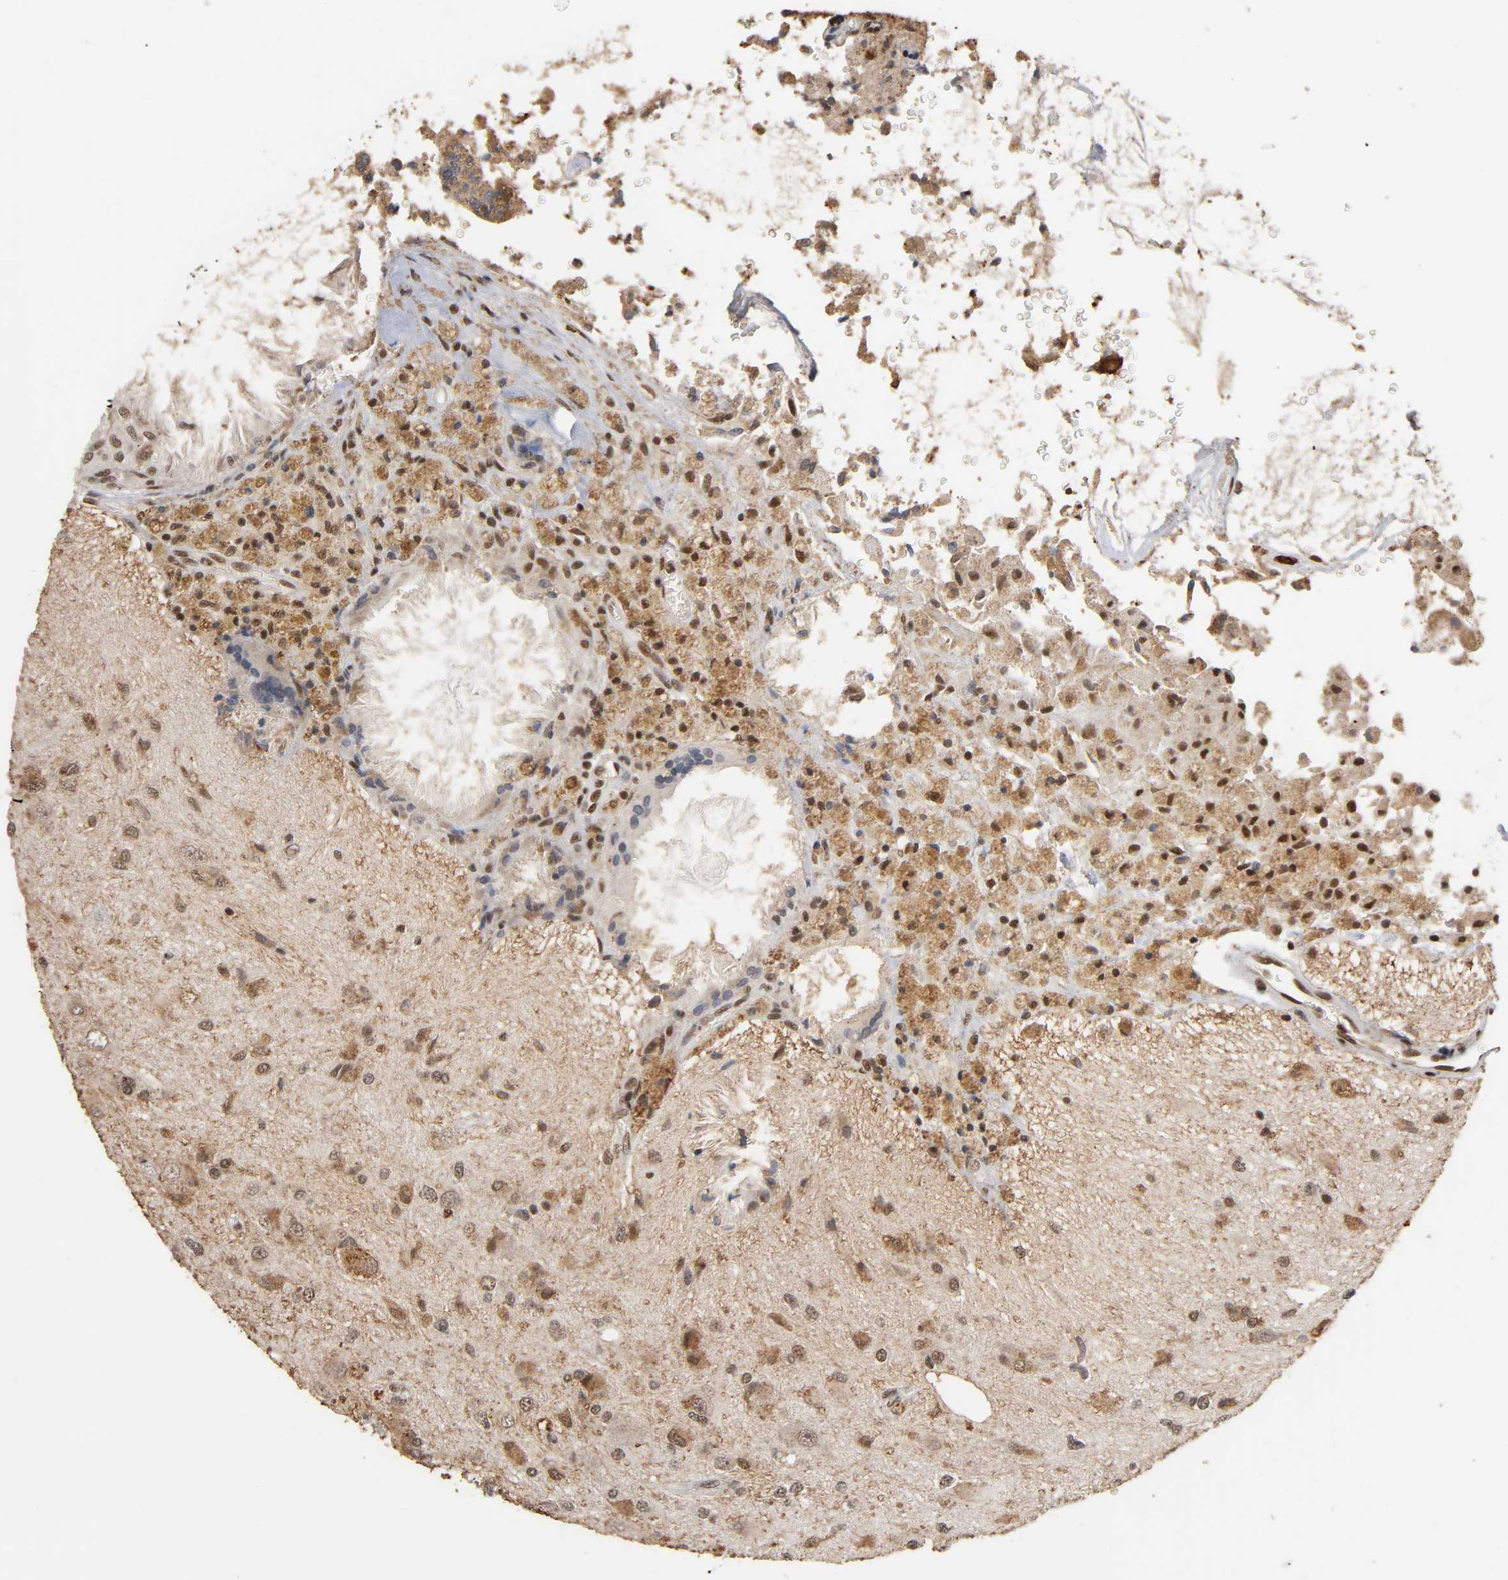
{"staining": {"intensity": "strong", "quantity": "25%-75%", "location": "cytoplasmic/membranous,nuclear"}, "tissue": "glioma", "cell_type": "Tumor cells", "image_type": "cancer", "snomed": [{"axis": "morphology", "description": "Glioma, malignant, High grade"}, {"axis": "topography", "description": "Brain"}], "caption": "Tumor cells show high levels of strong cytoplasmic/membranous and nuclear positivity in about 25%-75% of cells in glioma.", "gene": "ZNF384", "patient": {"sex": "male", "age": 47}}